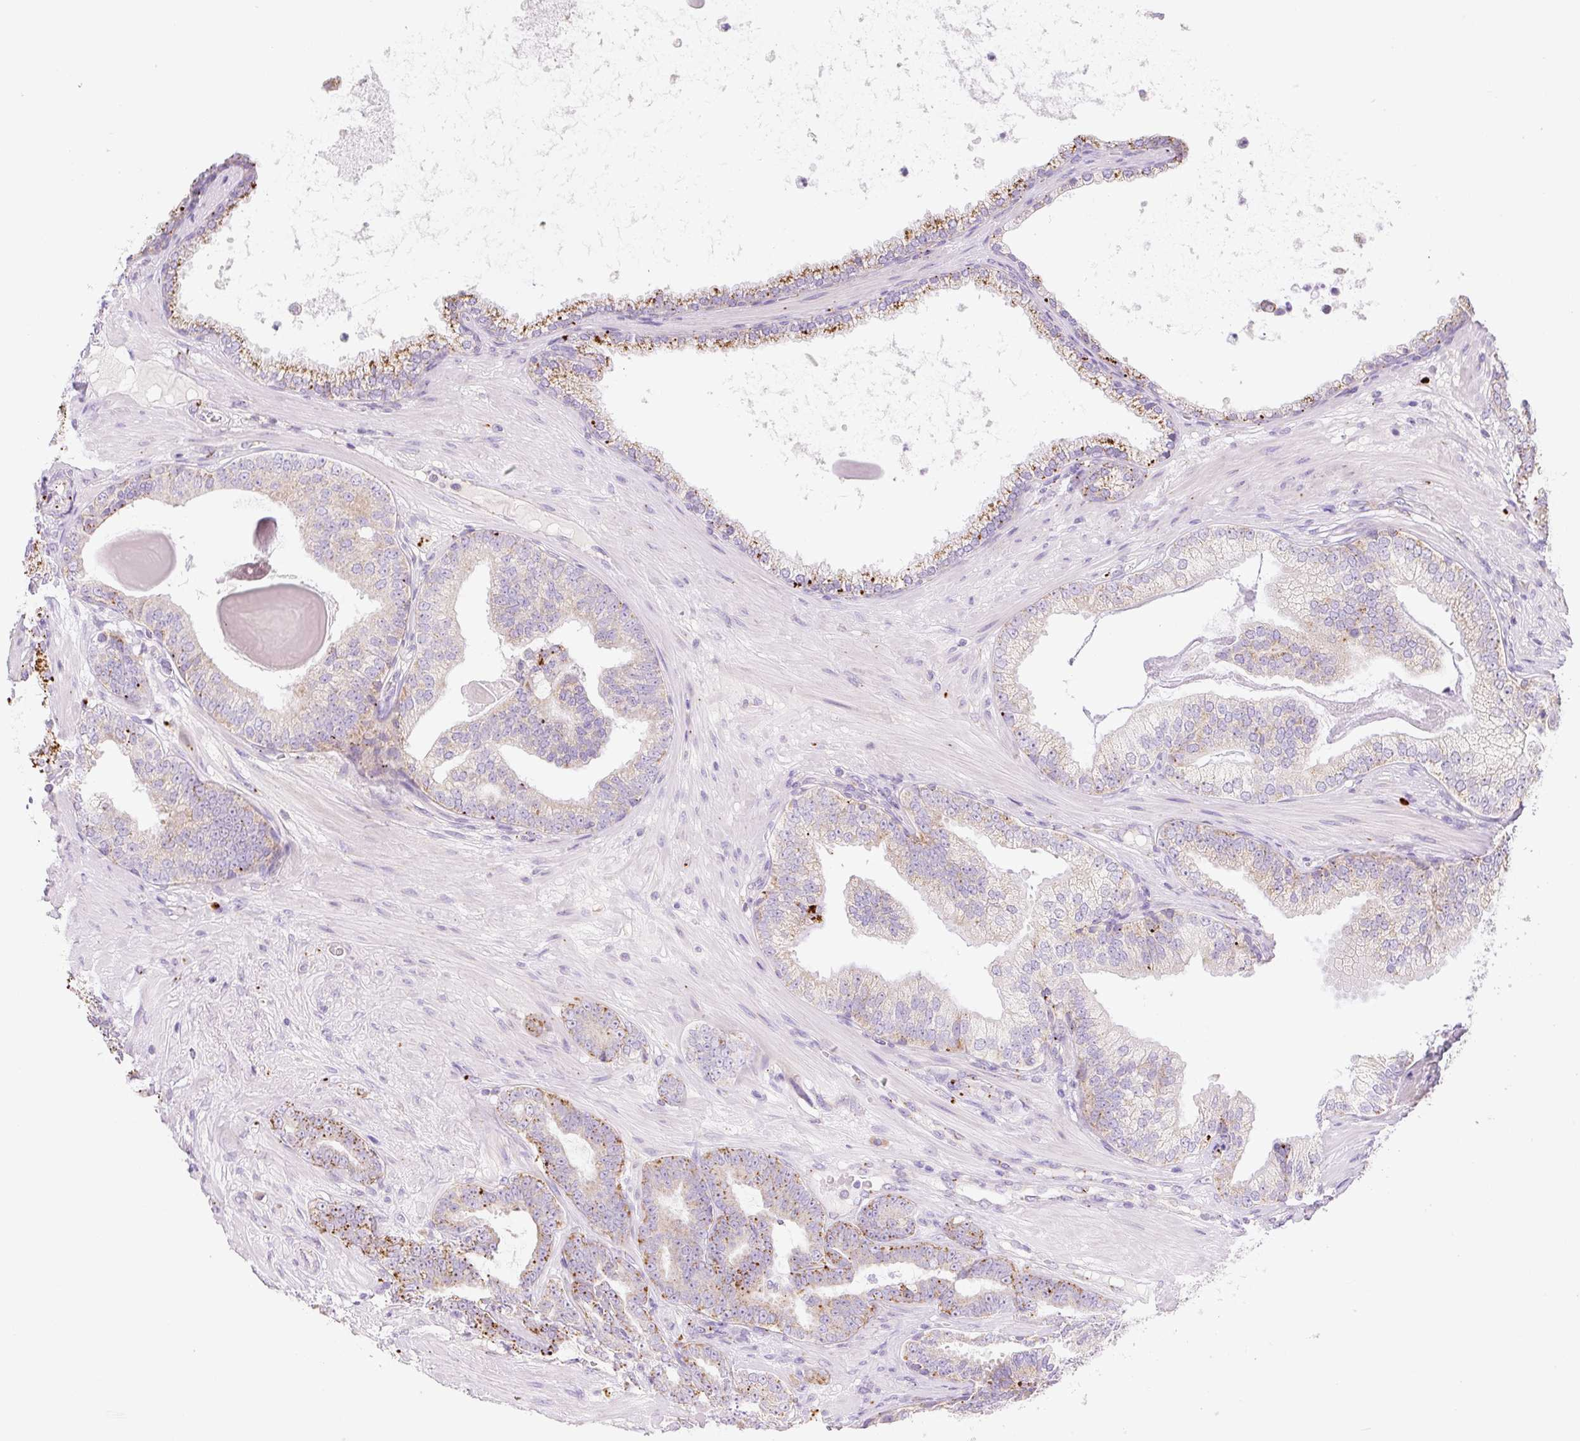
{"staining": {"intensity": "moderate", "quantity": "25%-75%", "location": "cytoplasmic/membranous"}, "tissue": "prostate cancer", "cell_type": "Tumor cells", "image_type": "cancer", "snomed": [{"axis": "morphology", "description": "Adenocarcinoma, Low grade"}, {"axis": "topography", "description": "Prostate"}], "caption": "Immunohistochemistry image of neoplastic tissue: low-grade adenocarcinoma (prostate) stained using immunohistochemistry reveals medium levels of moderate protein expression localized specifically in the cytoplasmic/membranous of tumor cells, appearing as a cytoplasmic/membranous brown color.", "gene": "CLEC3A", "patient": {"sex": "male", "age": 61}}